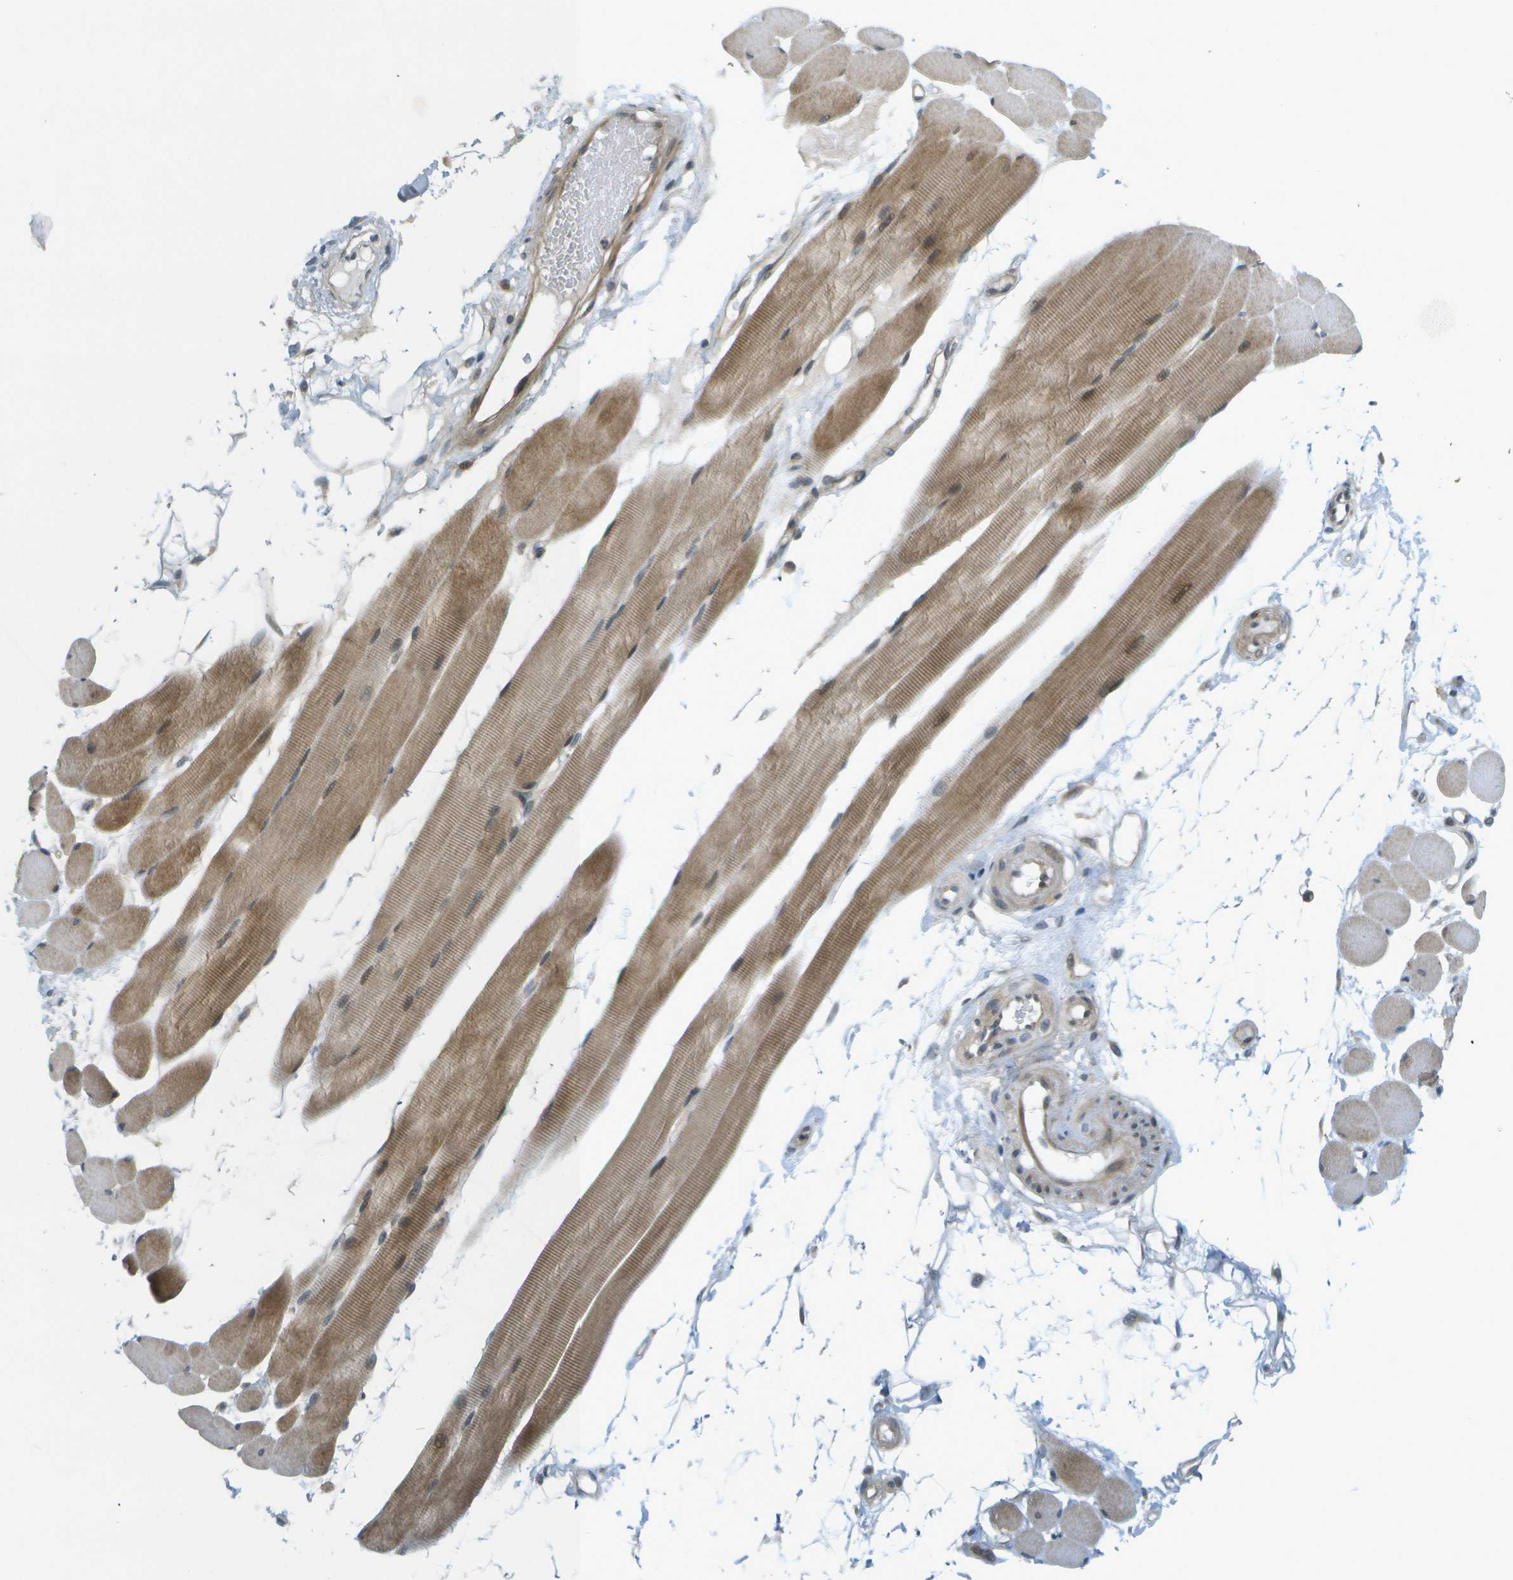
{"staining": {"intensity": "moderate", "quantity": ">75%", "location": "cytoplasmic/membranous"}, "tissue": "skeletal muscle", "cell_type": "Myocytes", "image_type": "normal", "snomed": [{"axis": "morphology", "description": "Normal tissue, NOS"}, {"axis": "topography", "description": "Skeletal muscle"}, {"axis": "topography", "description": "Peripheral nerve tissue"}], "caption": "IHC image of normal skeletal muscle: human skeletal muscle stained using immunohistochemistry (IHC) displays medium levels of moderate protein expression localized specifically in the cytoplasmic/membranous of myocytes, appearing as a cytoplasmic/membranous brown color.", "gene": "WNK2", "patient": {"sex": "female", "age": 84}}